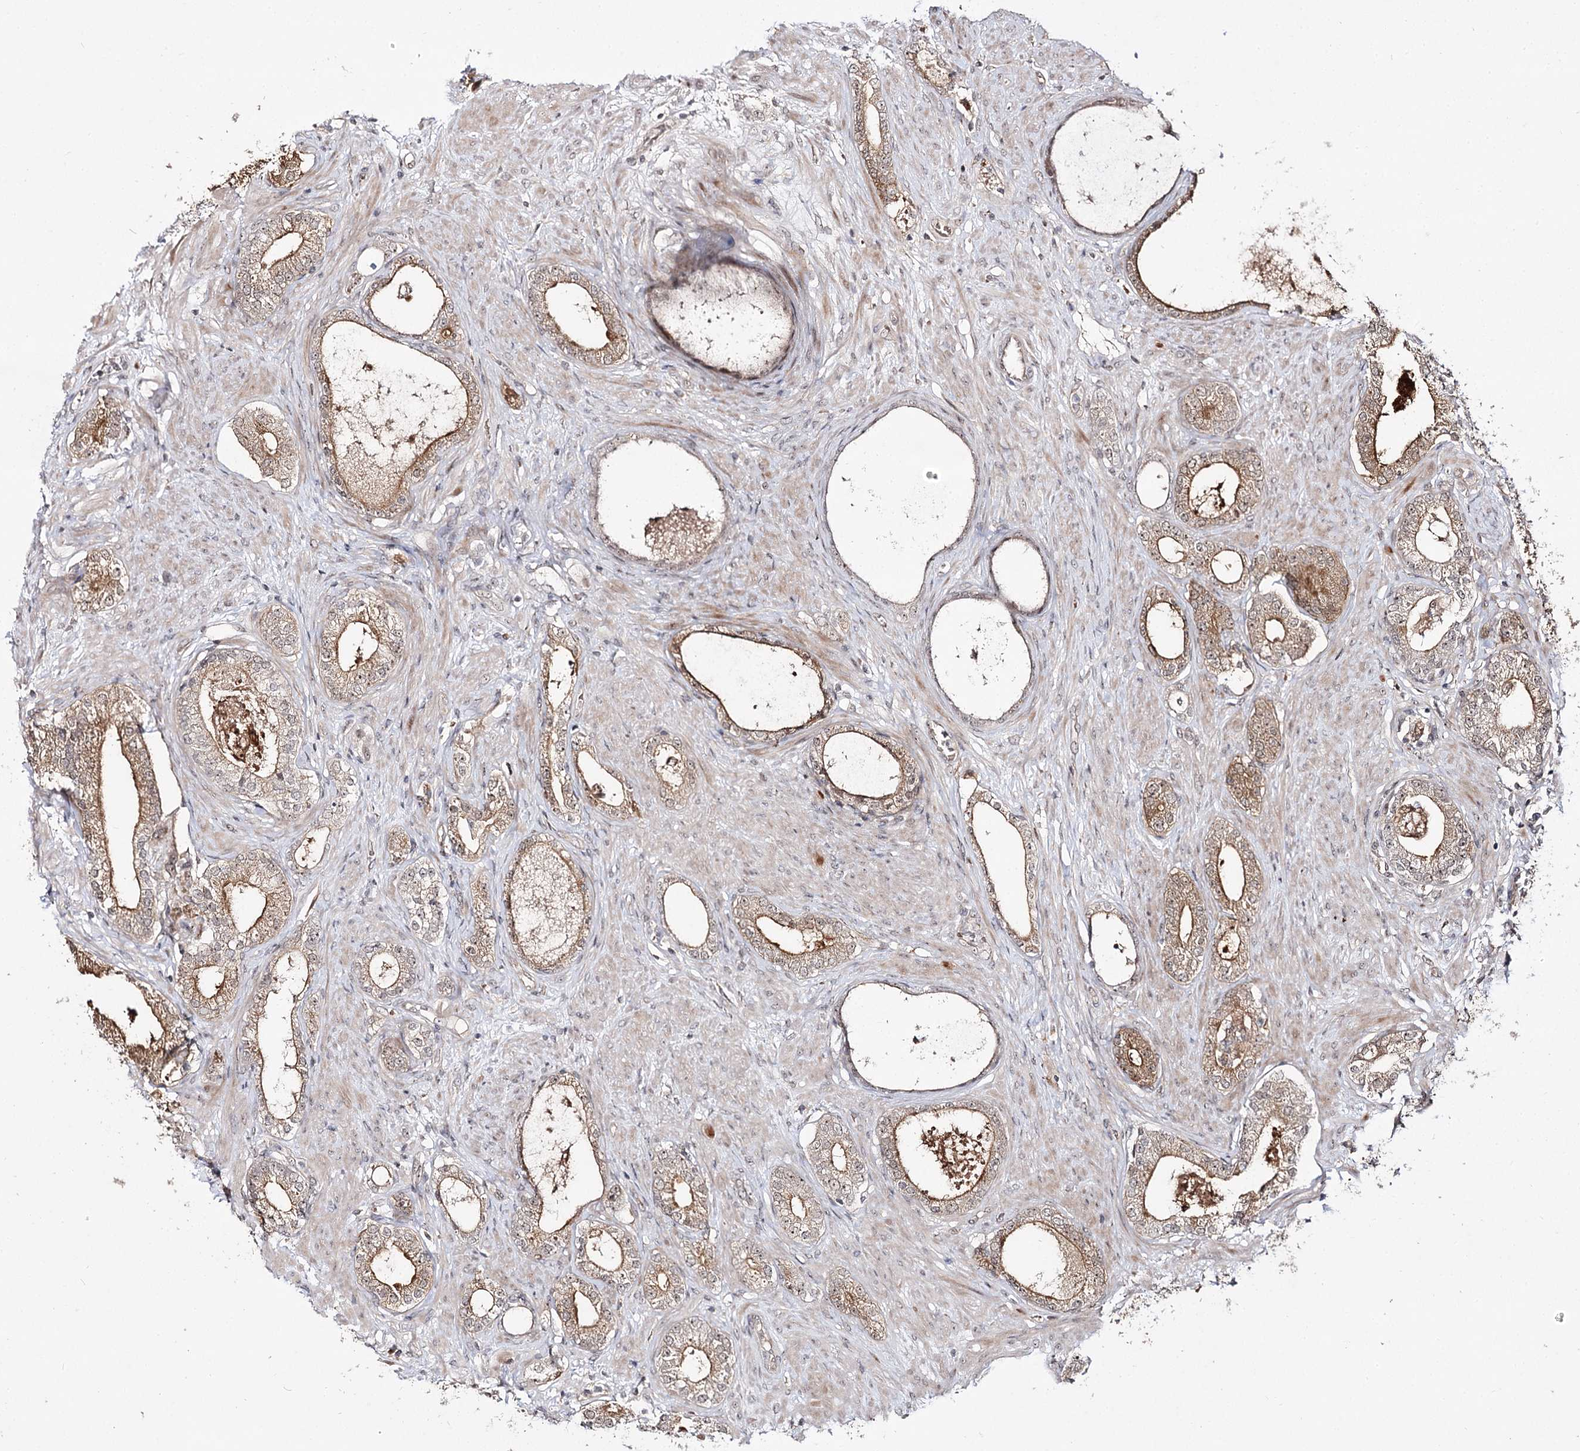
{"staining": {"intensity": "moderate", "quantity": ">75%", "location": "cytoplasmic/membranous"}, "tissue": "prostate cancer", "cell_type": "Tumor cells", "image_type": "cancer", "snomed": [{"axis": "morphology", "description": "Adenocarcinoma, High grade"}, {"axis": "topography", "description": "Prostate"}], "caption": "Prostate adenocarcinoma (high-grade) stained with a protein marker reveals moderate staining in tumor cells.", "gene": "RRP9", "patient": {"sex": "male", "age": 63}}